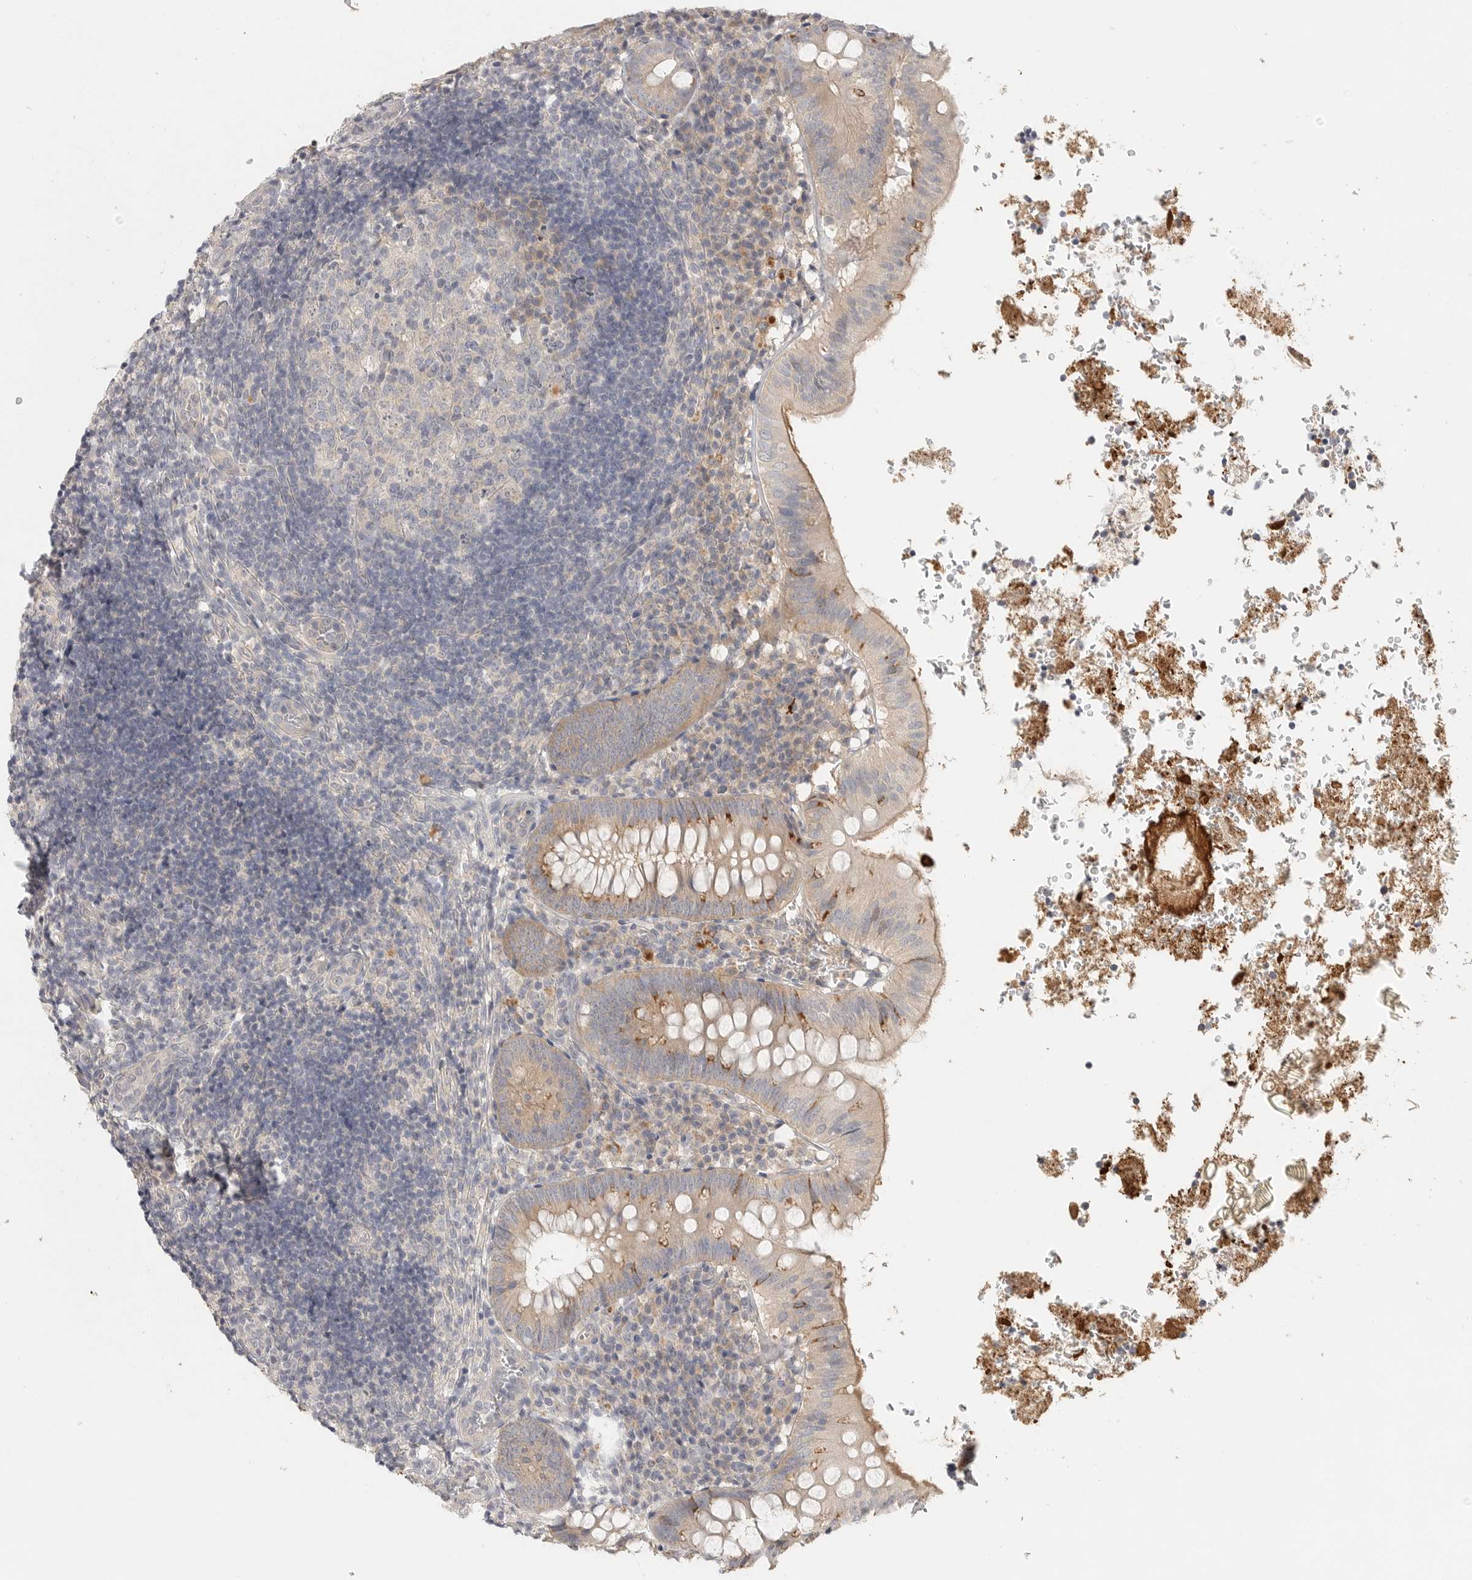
{"staining": {"intensity": "moderate", "quantity": "<25%", "location": "cytoplasmic/membranous"}, "tissue": "appendix", "cell_type": "Glandular cells", "image_type": "normal", "snomed": [{"axis": "morphology", "description": "Normal tissue, NOS"}, {"axis": "topography", "description": "Appendix"}], "caption": "A brown stain labels moderate cytoplasmic/membranous staining of a protein in glandular cells of benign human appendix. The staining was performed using DAB (3,3'-diaminobenzidine) to visualize the protein expression in brown, while the nuclei were stained in blue with hematoxylin (Magnification: 20x).", "gene": "HDAC6", "patient": {"sex": "male", "age": 8}}